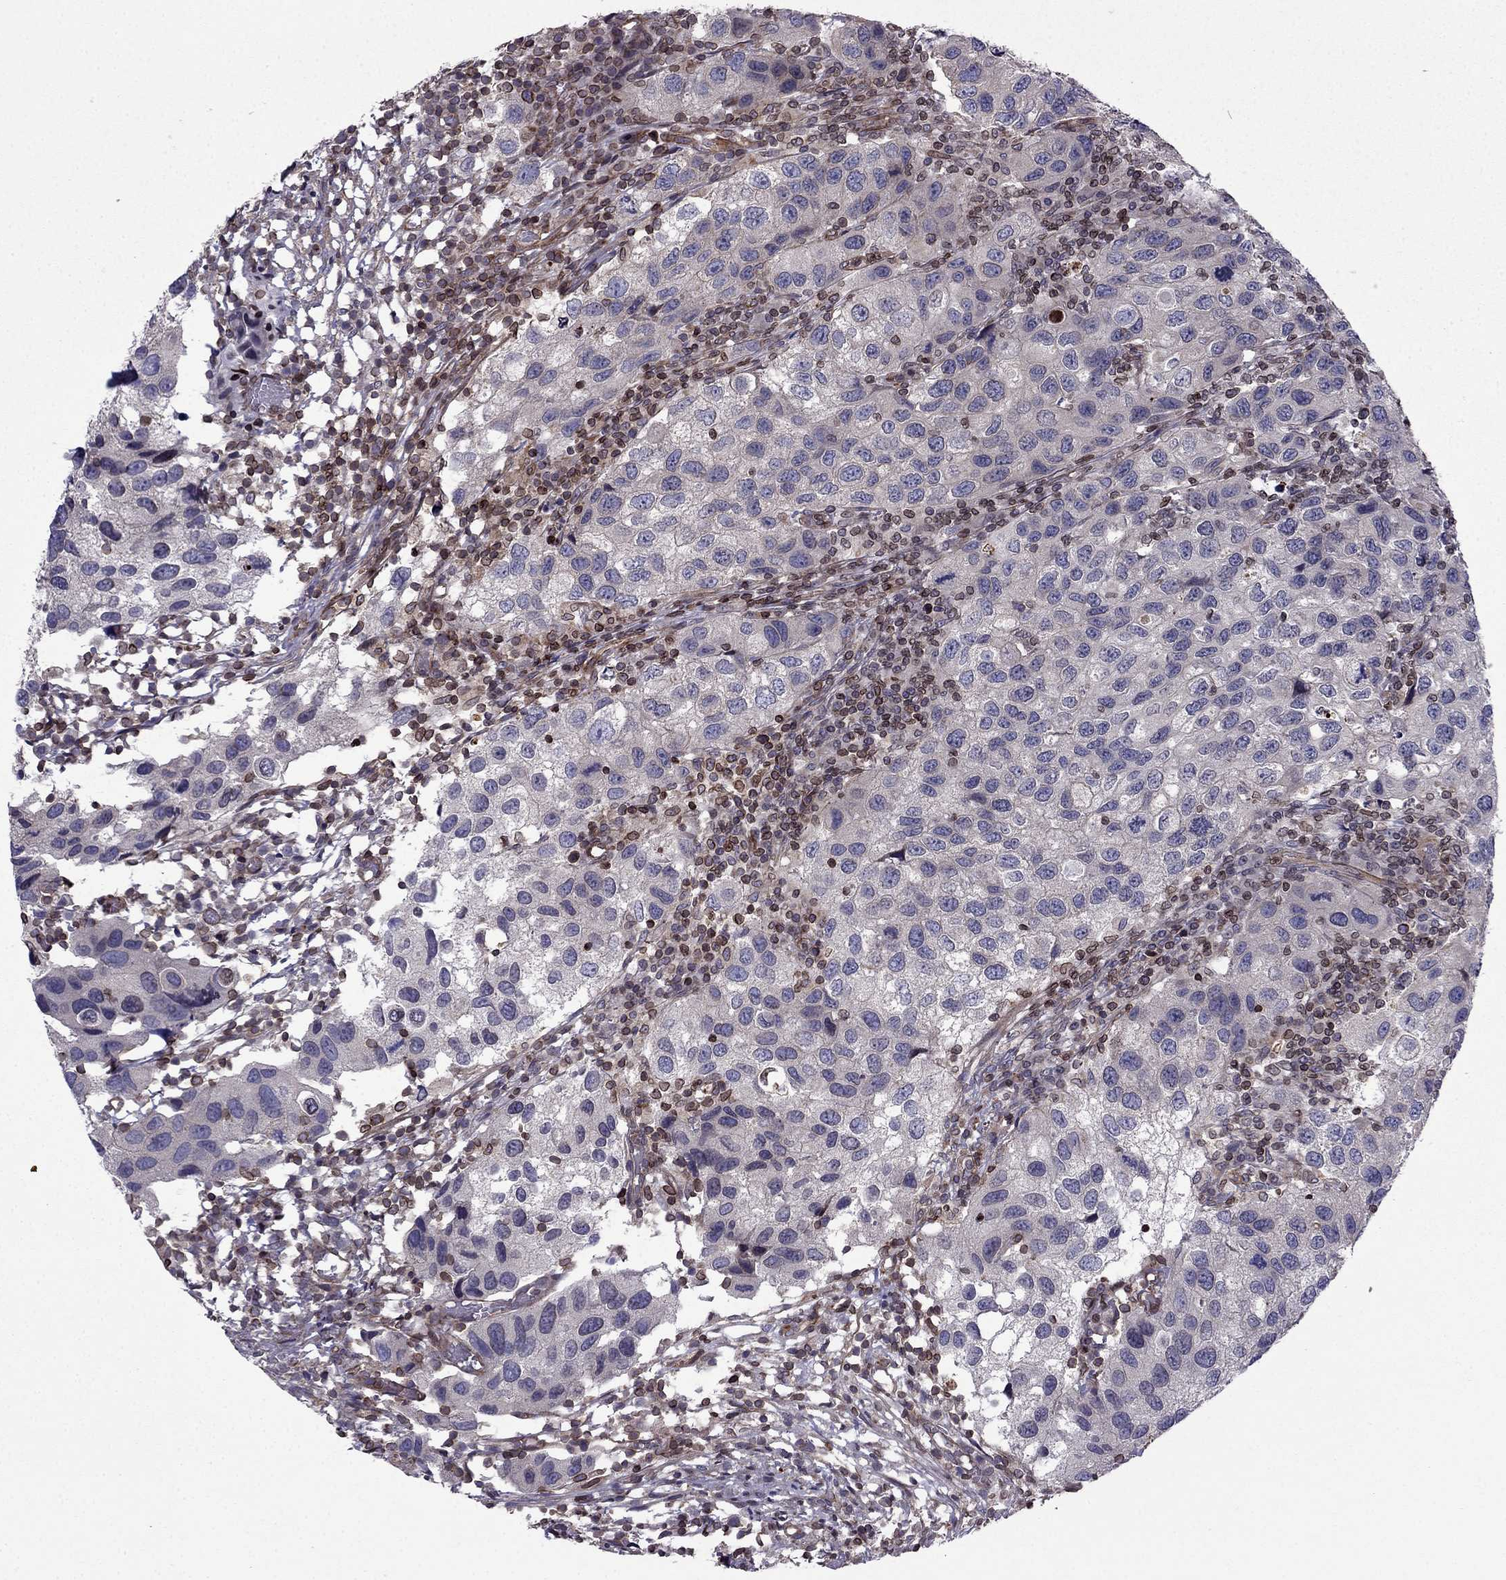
{"staining": {"intensity": "negative", "quantity": "none", "location": "none"}, "tissue": "urothelial cancer", "cell_type": "Tumor cells", "image_type": "cancer", "snomed": [{"axis": "morphology", "description": "Urothelial carcinoma, High grade"}, {"axis": "topography", "description": "Urinary bladder"}], "caption": "Immunohistochemical staining of high-grade urothelial carcinoma shows no significant expression in tumor cells.", "gene": "CDC42BPA", "patient": {"sex": "male", "age": 79}}